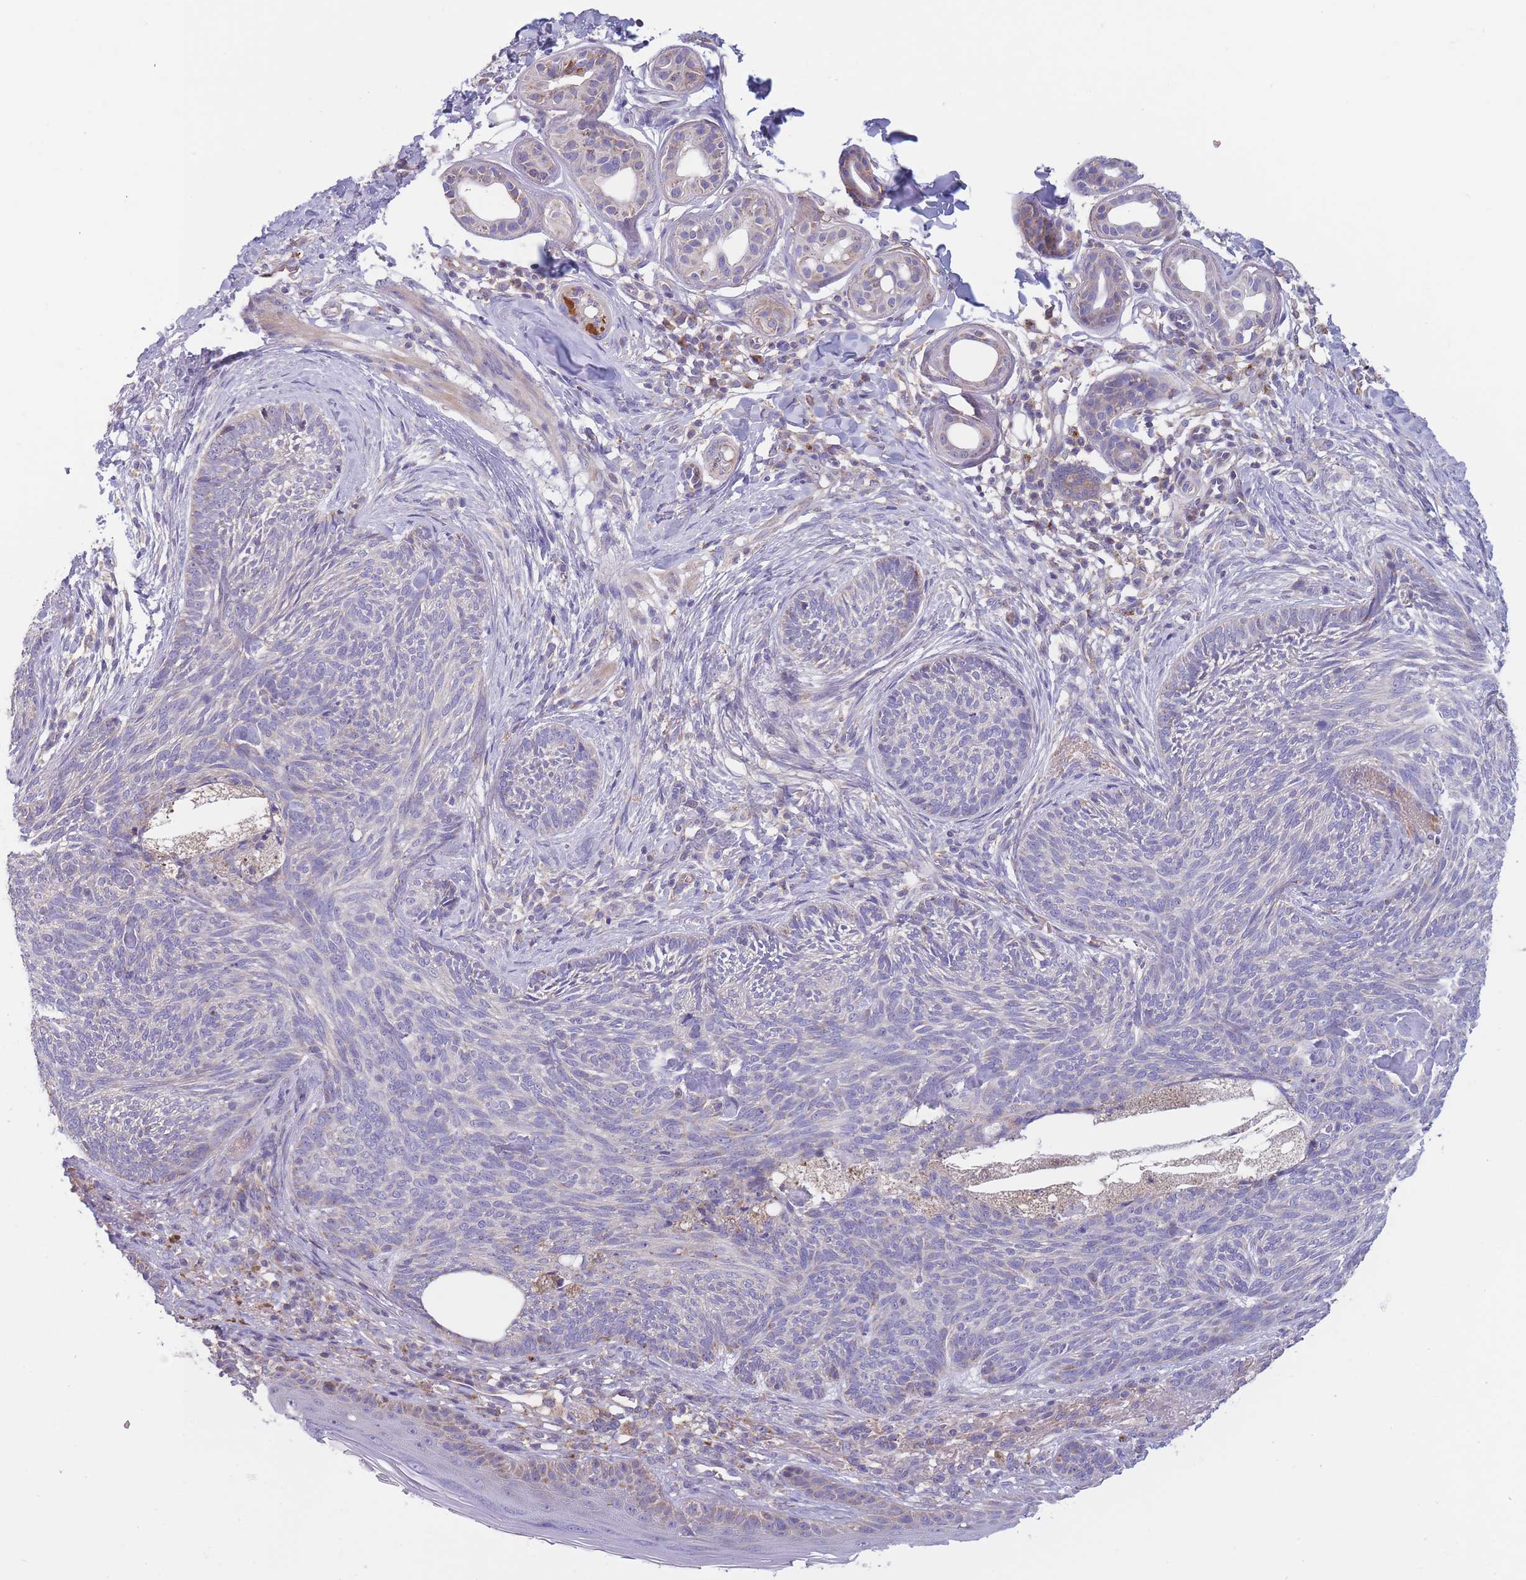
{"staining": {"intensity": "negative", "quantity": "none", "location": "none"}, "tissue": "skin cancer", "cell_type": "Tumor cells", "image_type": "cancer", "snomed": [{"axis": "morphology", "description": "Basal cell carcinoma"}, {"axis": "topography", "description": "Skin"}], "caption": "Photomicrograph shows no significant protein expression in tumor cells of skin cancer.", "gene": "SLC25A42", "patient": {"sex": "male", "age": 73}}